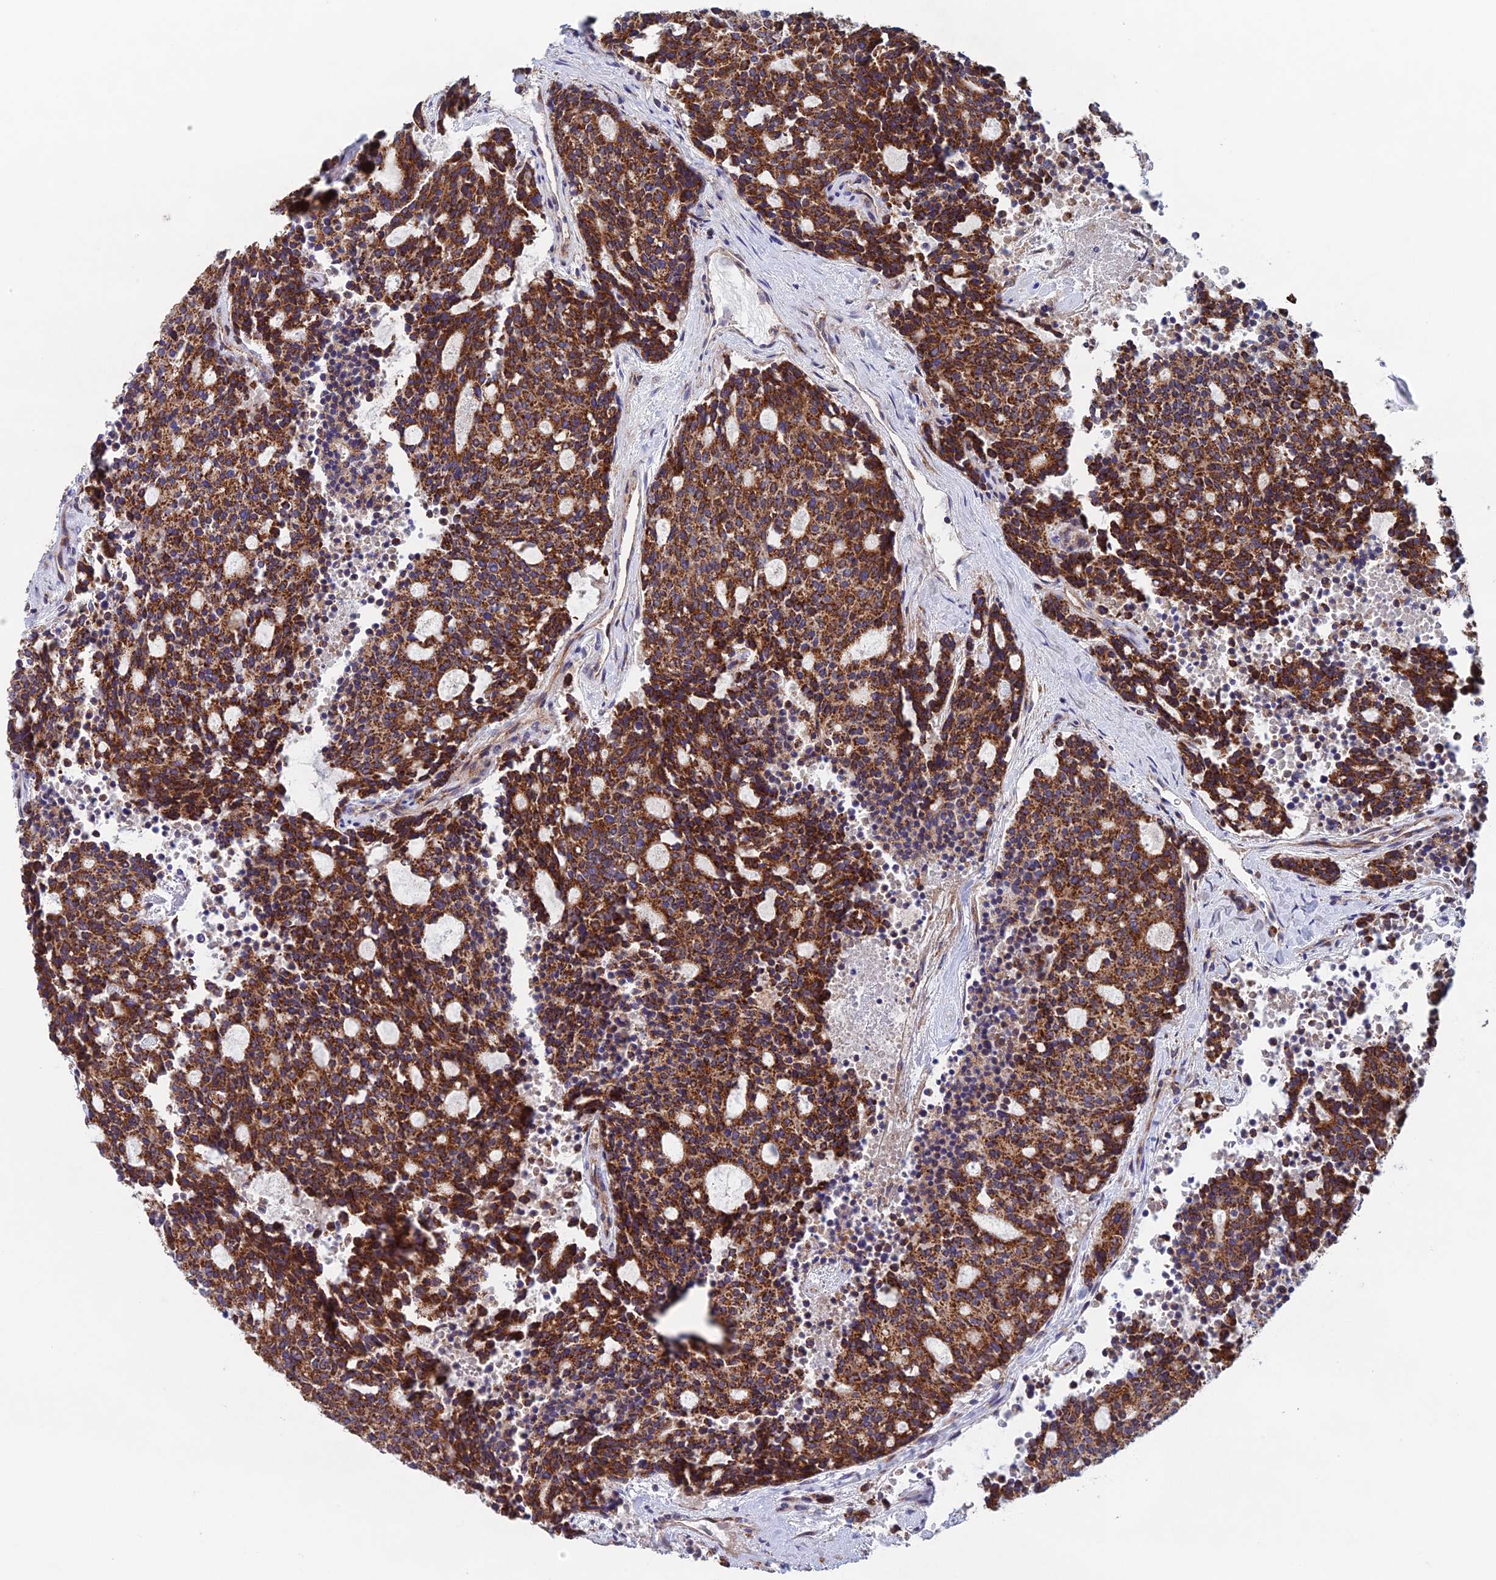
{"staining": {"intensity": "strong", "quantity": ">75%", "location": "cytoplasmic/membranous"}, "tissue": "carcinoid", "cell_type": "Tumor cells", "image_type": "cancer", "snomed": [{"axis": "morphology", "description": "Carcinoid, malignant, NOS"}, {"axis": "topography", "description": "Pancreas"}], "caption": "Tumor cells display high levels of strong cytoplasmic/membranous expression in about >75% of cells in carcinoid. (brown staining indicates protein expression, while blue staining denotes nuclei).", "gene": "MRPL1", "patient": {"sex": "female", "age": 54}}